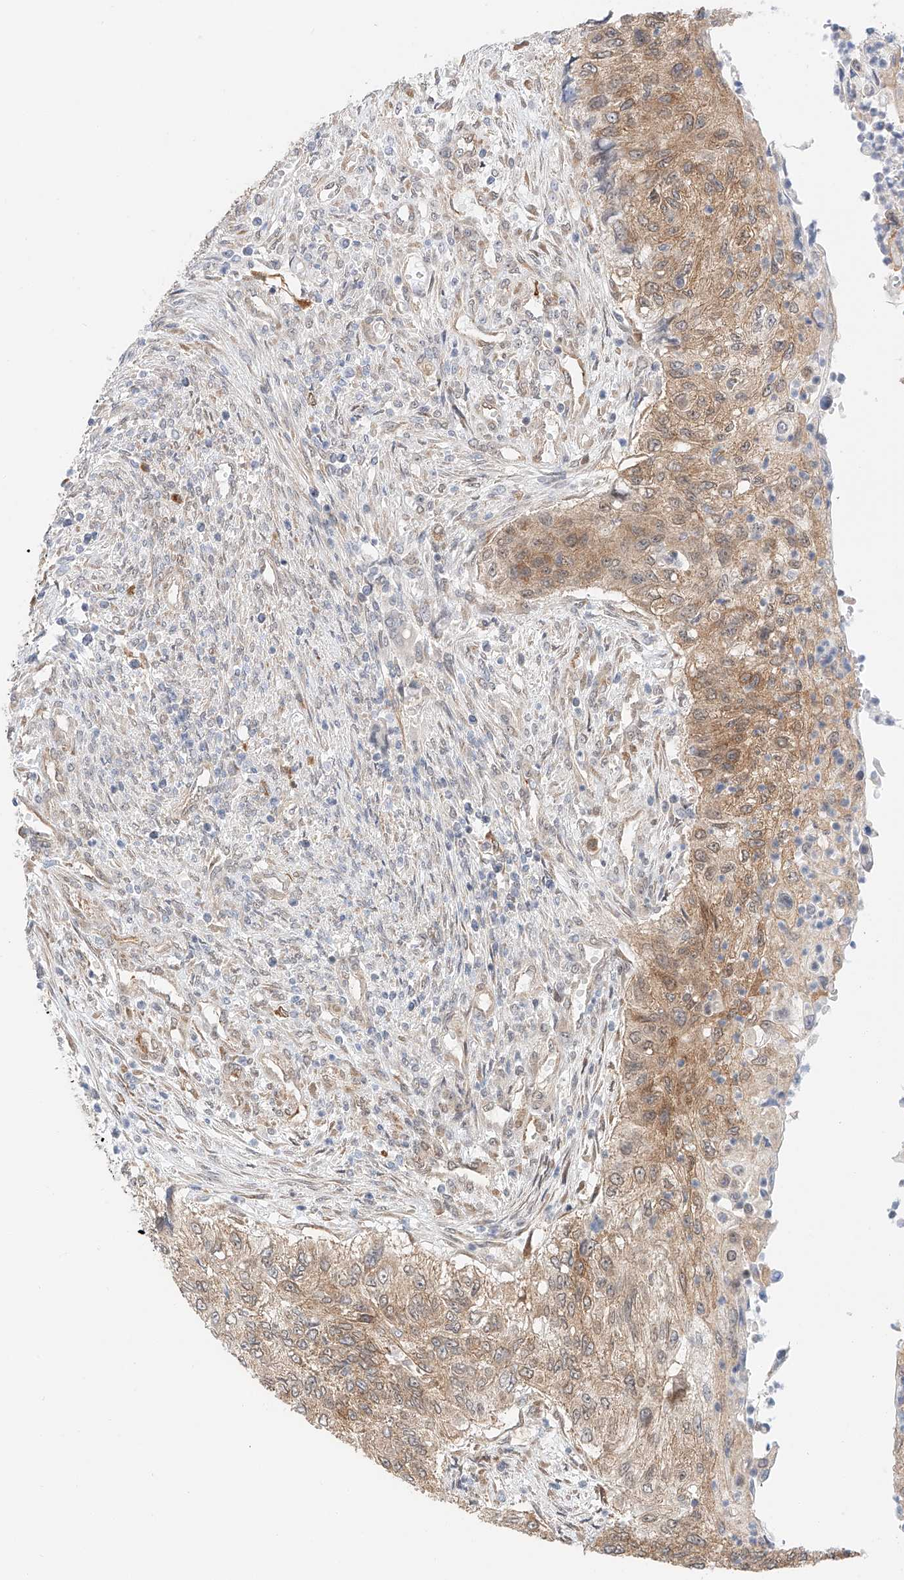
{"staining": {"intensity": "moderate", "quantity": ">75%", "location": "cytoplasmic/membranous"}, "tissue": "urothelial cancer", "cell_type": "Tumor cells", "image_type": "cancer", "snomed": [{"axis": "morphology", "description": "Urothelial carcinoma, High grade"}, {"axis": "topography", "description": "Urinary bladder"}], "caption": "Immunohistochemical staining of human urothelial cancer shows moderate cytoplasmic/membranous protein positivity in about >75% of tumor cells.", "gene": "CARMIL1", "patient": {"sex": "female", "age": 60}}